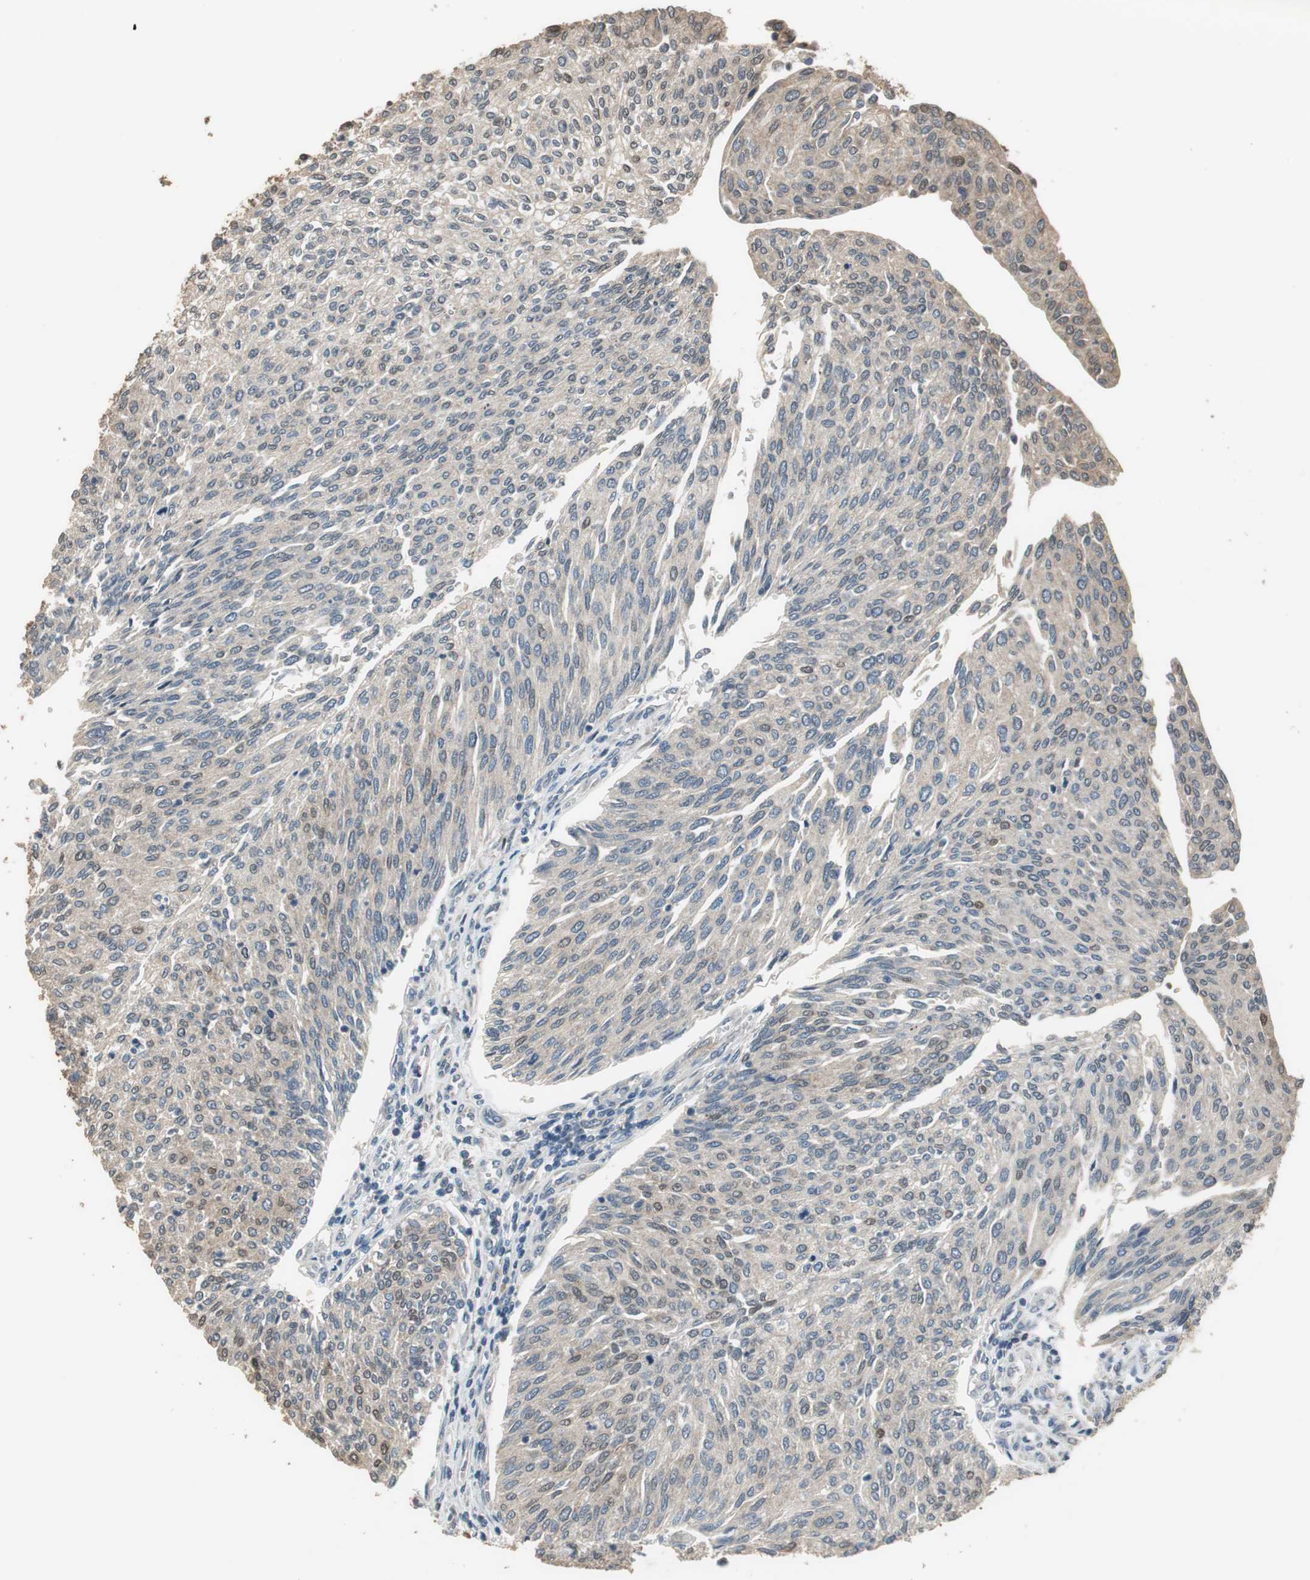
{"staining": {"intensity": "negative", "quantity": "none", "location": "none"}, "tissue": "urothelial cancer", "cell_type": "Tumor cells", "image_type": "cancer", "snomed": [{"axis": "morphology", "description": "Urothelial carcinoma, Low grade"}, {"axis": "topography", "description": "Urinary bladder"}], "caption": "Immunohistochemical staining of urothelial carcinoma (low-grade) demonstrates no significant positivity in tumor cells.", "gene": "PI4KB", "patient": {"sex": "female", "age": 79}}